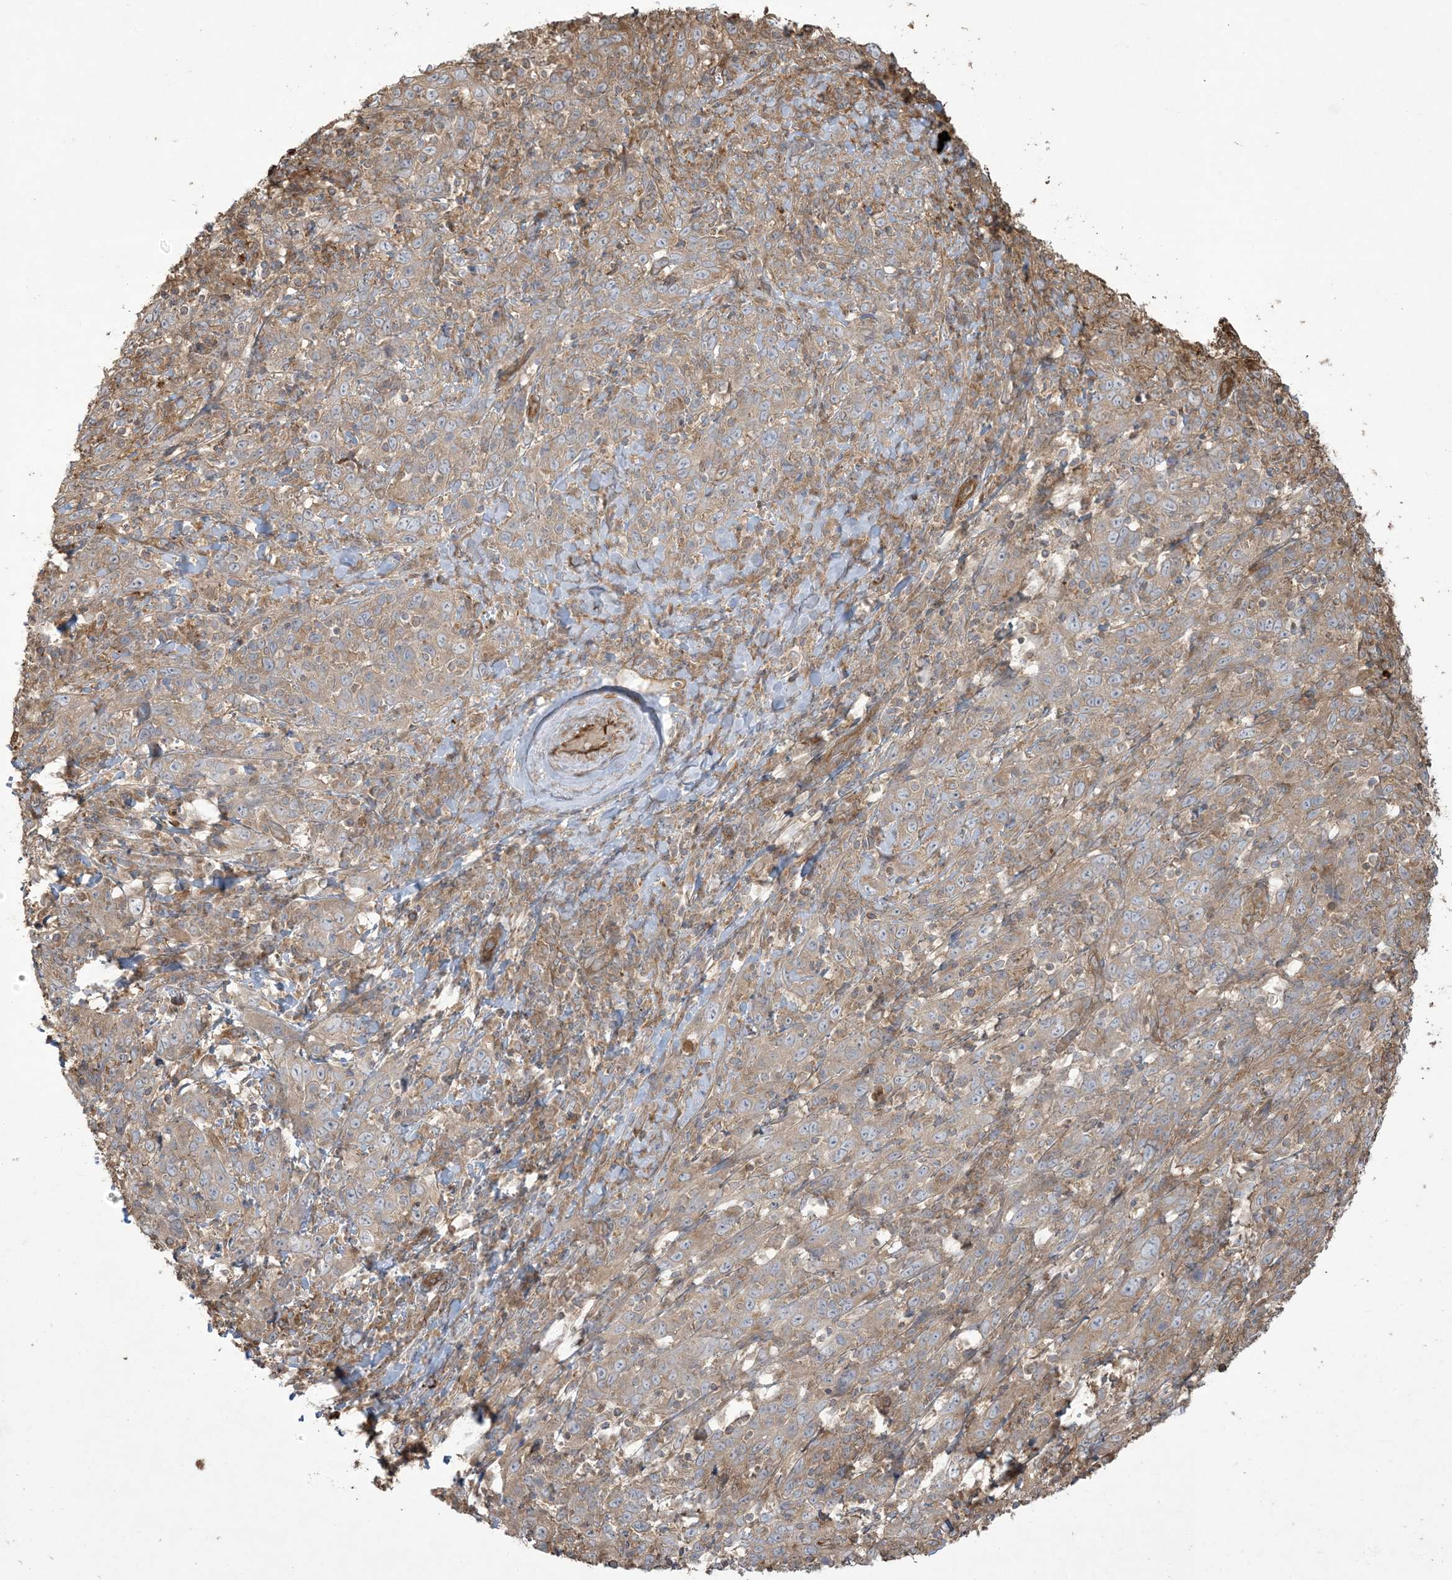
{"staining": {"intensity": "moderate", "quantity": ">75%", "location": "cytoplasmic/membranous"}, "tissue": "cervical cancer", "cell_type": "Tumor cells", "image_type": "cancer", "snomed": [{"axis": "morphology", "description": "Squamous cell carcinoma, NOS"}, {"axis": "topography", "description": "Cervix"}], "caption": "An image showing moderate cytoplasmic/membranous expression in approximately >75% of tumor cells in cervical squamous cell carcinoma, as visualized by brown immunohistochemical staining.", "gene": "KLHL18", "patient": {"sex": "female", "age": 46}}